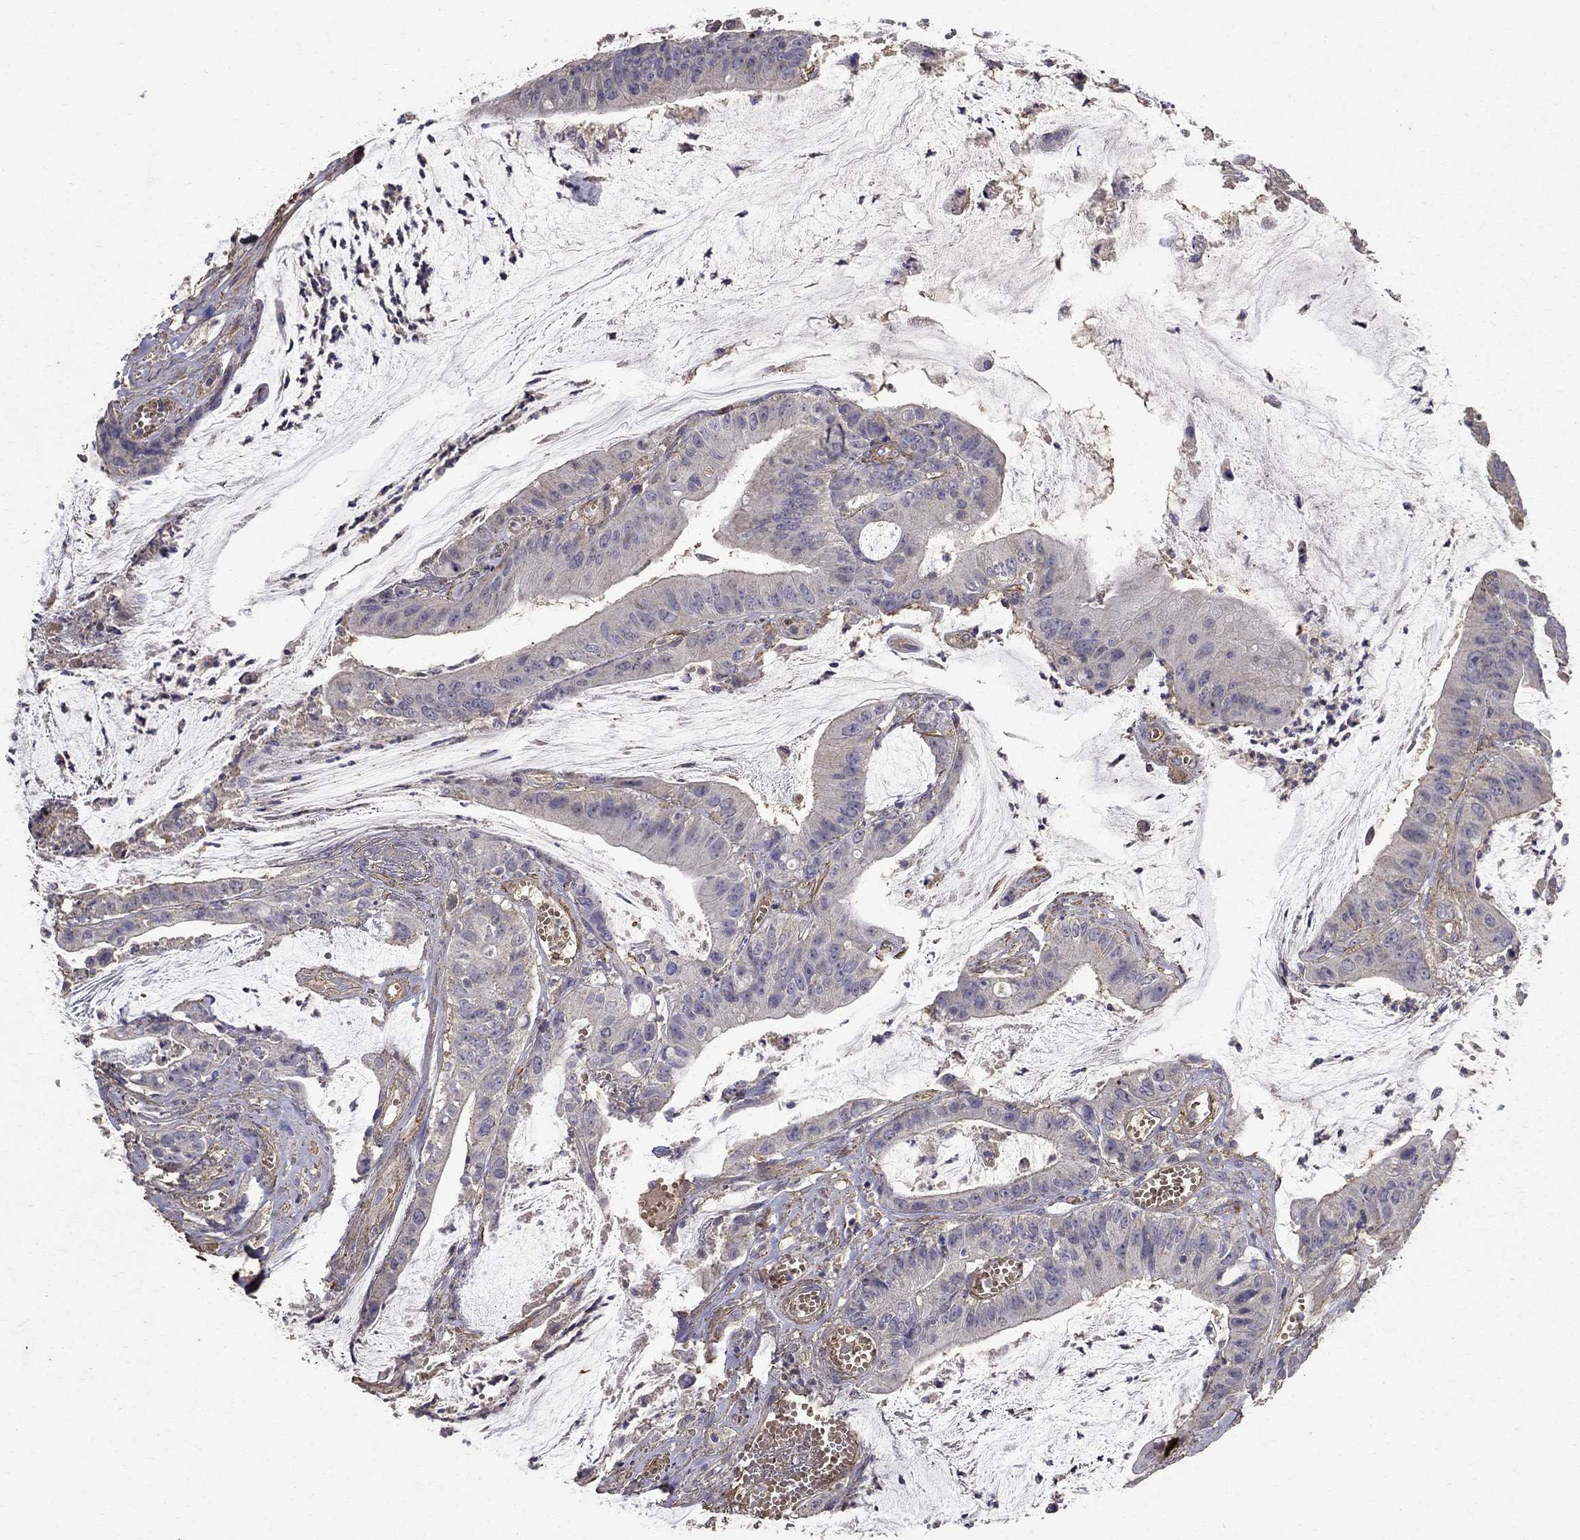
{"staining": {"intensity": "negative", "quantity": "none", "location": "none"}, "tissue": "colorectal cancer", "cell_type": "Tumor cells", "image_type": "cancer", "snomed": [{"axis": "morphology", "description": "Adenocarcinoma, NOS"}, {"axis": "topography", "description": "Colon"}], "caption": "Tumor cells show no significant expression in colorectal cancer. (Stains: DAB (3,3'-diaminobenzidine) immunohistochemistry (IHC) with hematoxylin counter stain, Microscopy: brightfield microscopy at high magnification).", "gene": "MPP2", "patient": {"sex": "female", "age": 69}}